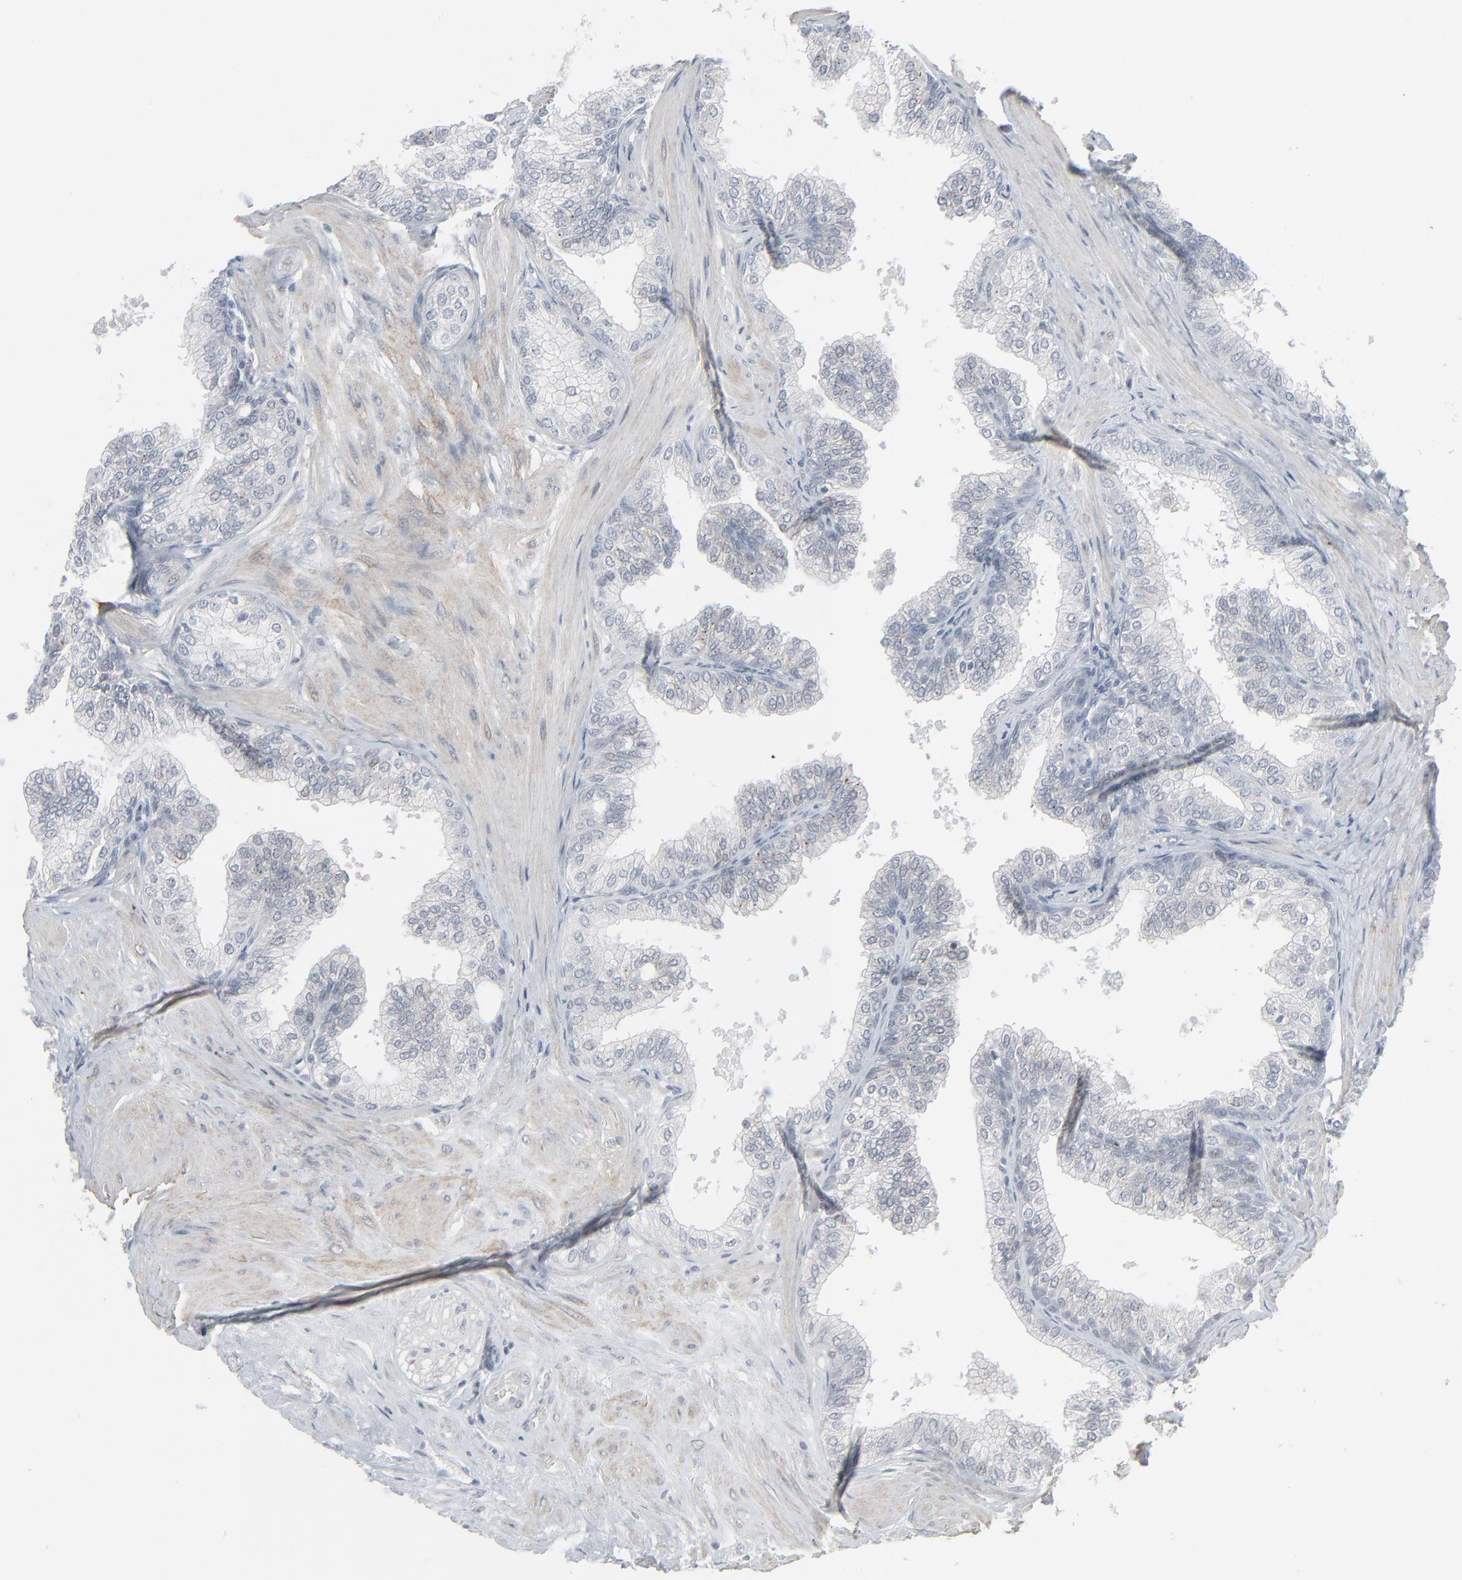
{"staining": {"intensity": "negative", "quantity": "none", "location": "none"}, "tissue": "prostate", "cell_type": "Glandular cells", "image_type": "normal", "snomed": [{"axis": "morphology", "description": "Normal tissue, NOS"}, {"axis": "topography", "description": "Prostate"}], "caption": "Immunohistochemical staining of benign human prostate demonstrates no significant expression in glandular cells. The staining is performed using DAB (3,3'-diaminobenzidine) brown chromogen with nuclei counter-stained in using hematoxylin.", "gene": "NEUROD1", "patient": {"sex": "male", "age": 60}}